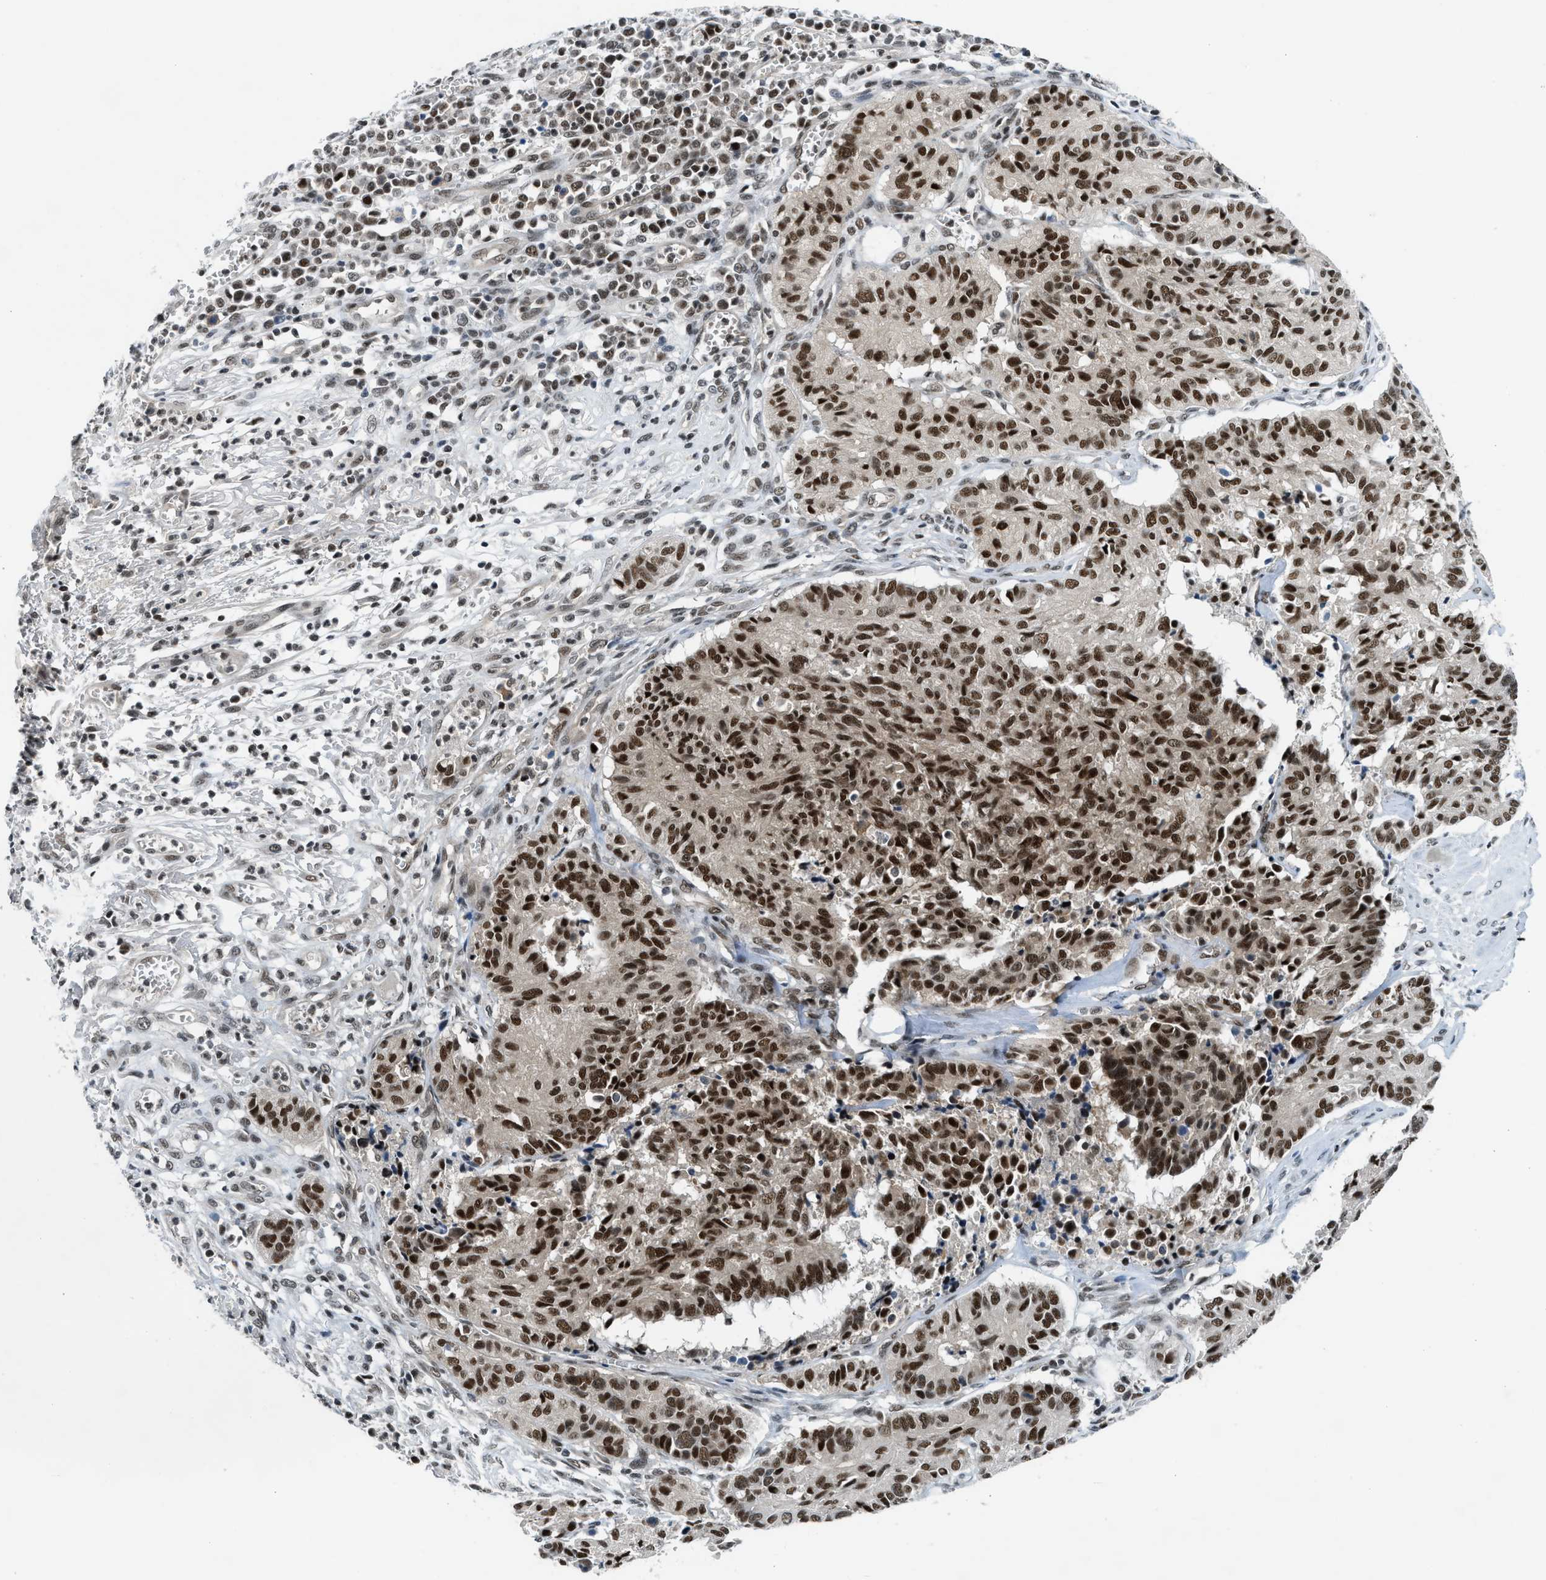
{"staining": {"intensity": "strong", "quantity": ">75%", "location": "nuclear"}, "tissue": "cervical cancer", "cell_type": "Tumor cells", "image_type": "cancer", "snomed": [{"axis": "morphology", "description": "Squamous cell carcinoma, NOS"}, {"axis": "topography", "description": "Cervix"}], "caption": "A high amount of strong nuclear positivity is seen in approximately >75% of tumor cells in cervical cancer tissue. The staining was performed using DAB (3,3'-diaminobenzidine), with brown indicating positive protein expression. Nuclei are stained blue with hematoxylin.", "gene": "NCOA1", "patient": {"sex": "female", "age": 35}}